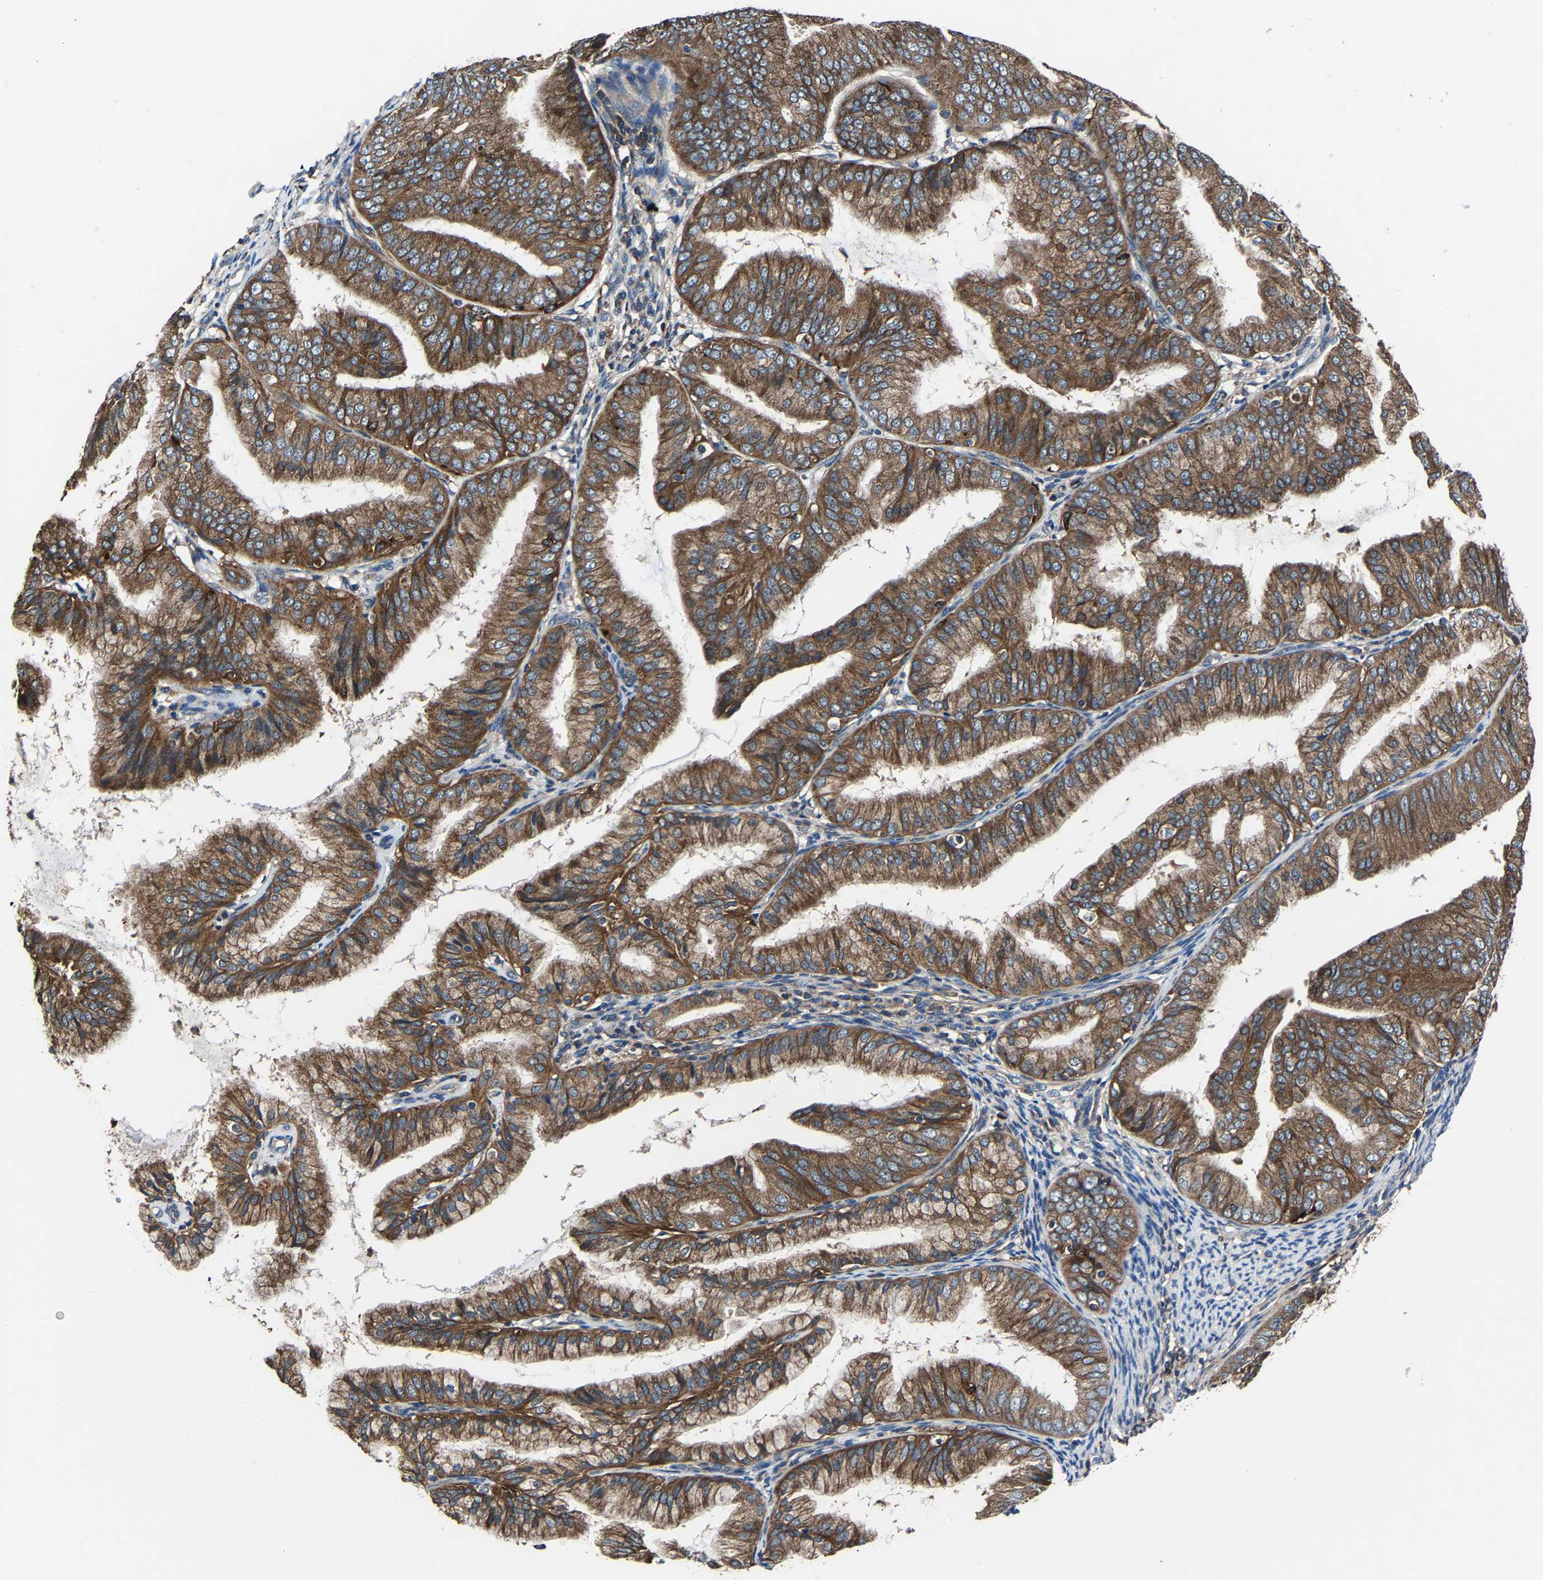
{"staining": {"intensity": "strong", "quantity": ">75%", "location": "cytoplasmic/membranous"}, "tissue": "endometrial cancer", "cell_type": "Tumor cells", "image_type": "cancer", "snomed": [{"axis": "morphology", "description": "Adenocarcinoma, NOS"}, {"axis": "topography", "description": "Endometrium"}], "caption": "Adenocarcinoma (endometrial) stained with a brown dye demonstrates strong cytoplasmic/membranous positive staining in approximately >75% of tumor cells.", "gene": "KIAA1958", "patient": {"sex": "female", "age": 63}}